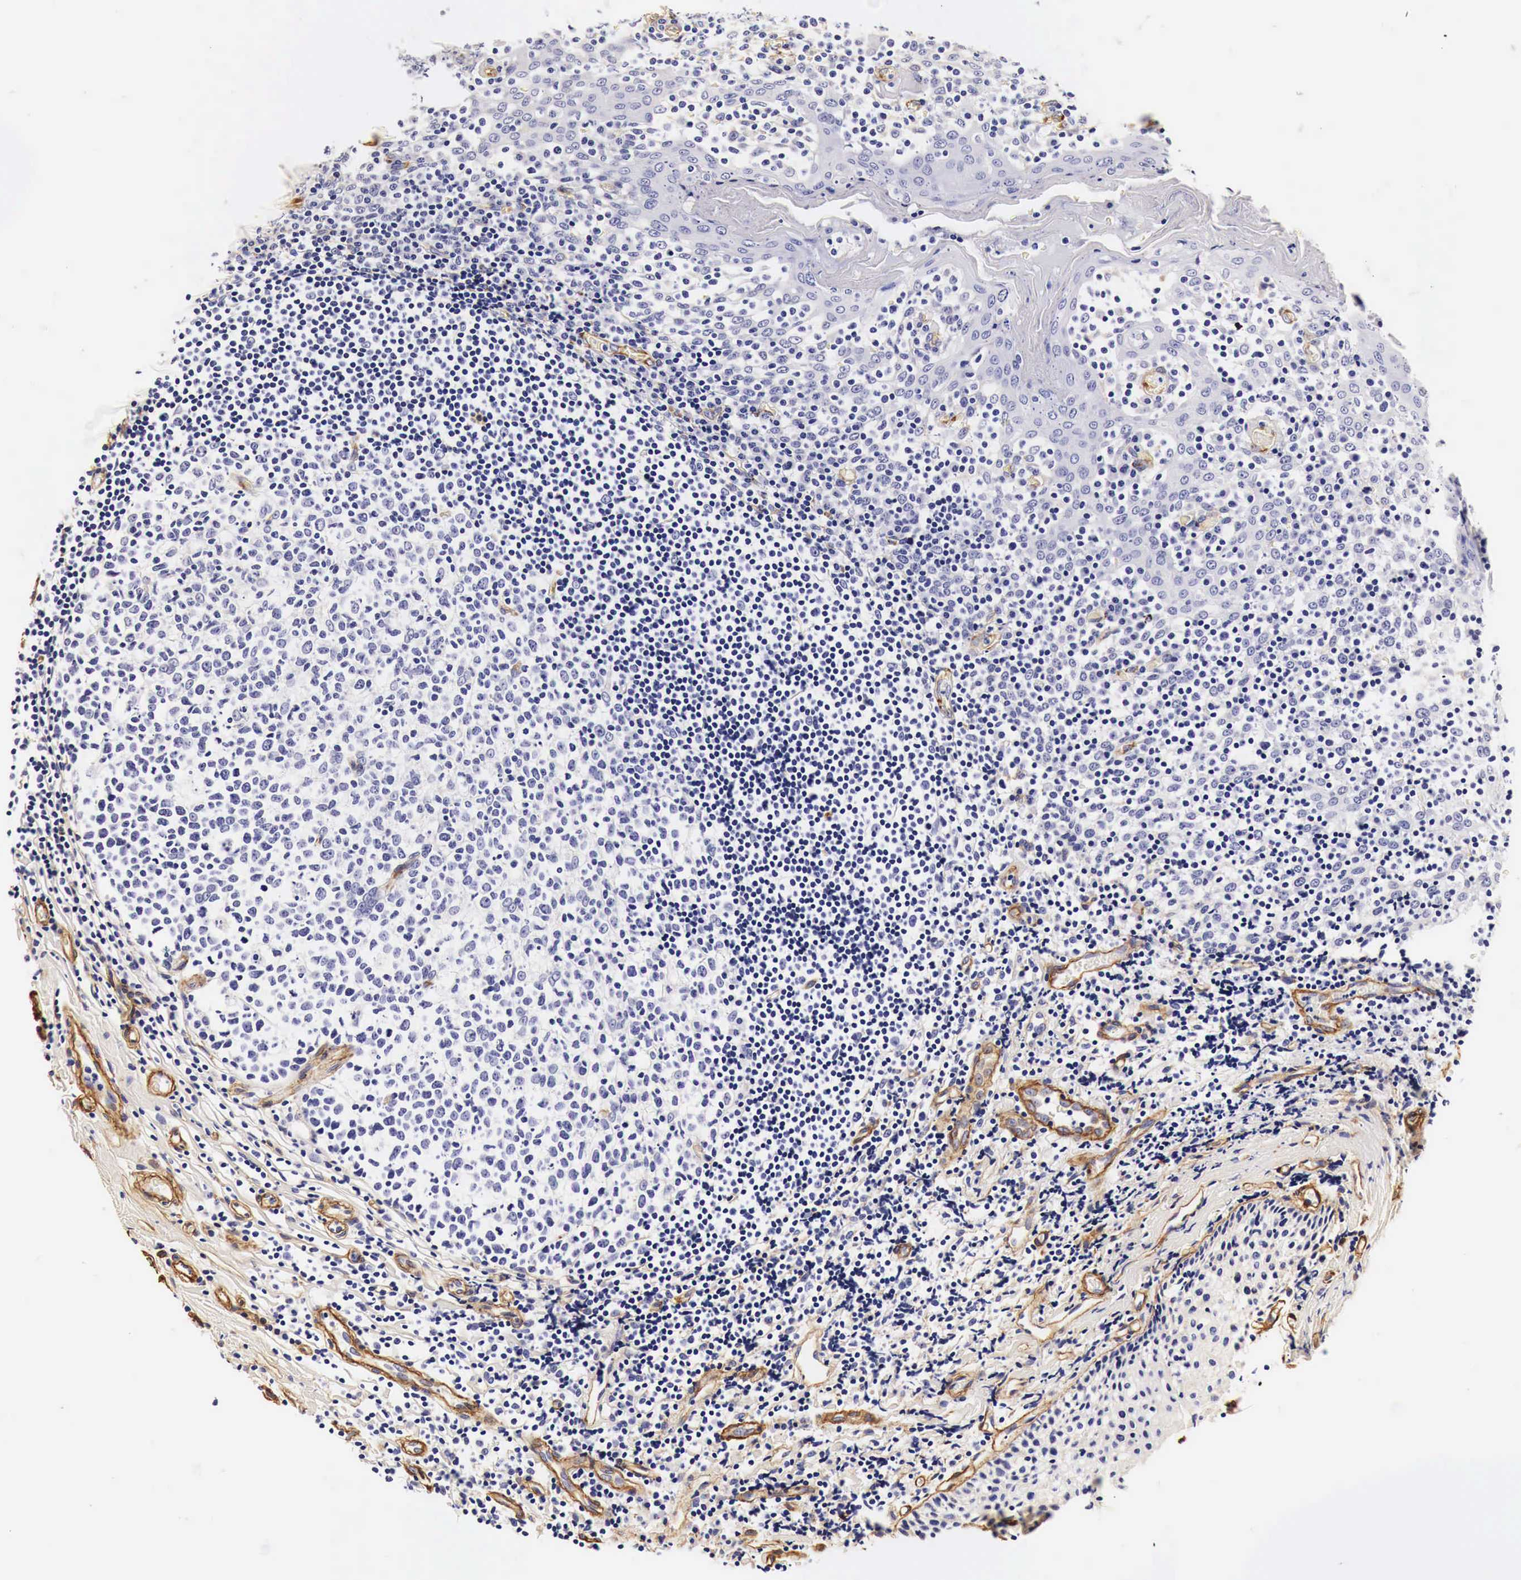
{"staining": {"intensity": "negative", "quantity": "none", "location": "none"}, "tissue": "tonsil", "cell_type": "Germinal center cells", "image_type": "normal", "snomed": [{"axis": "morphology", "description": "Normal tissue, NOS"}, {"axis": "topography", "description": "Tonsil"}], "caption": "Immunohistochemistry histopathology image of normal tonsil: human tonsil stained with DAB reveals no significant protein staining in germinal center cells.", "gene": "LAMB2", "patient": {"sex": "female", "age": 41}}